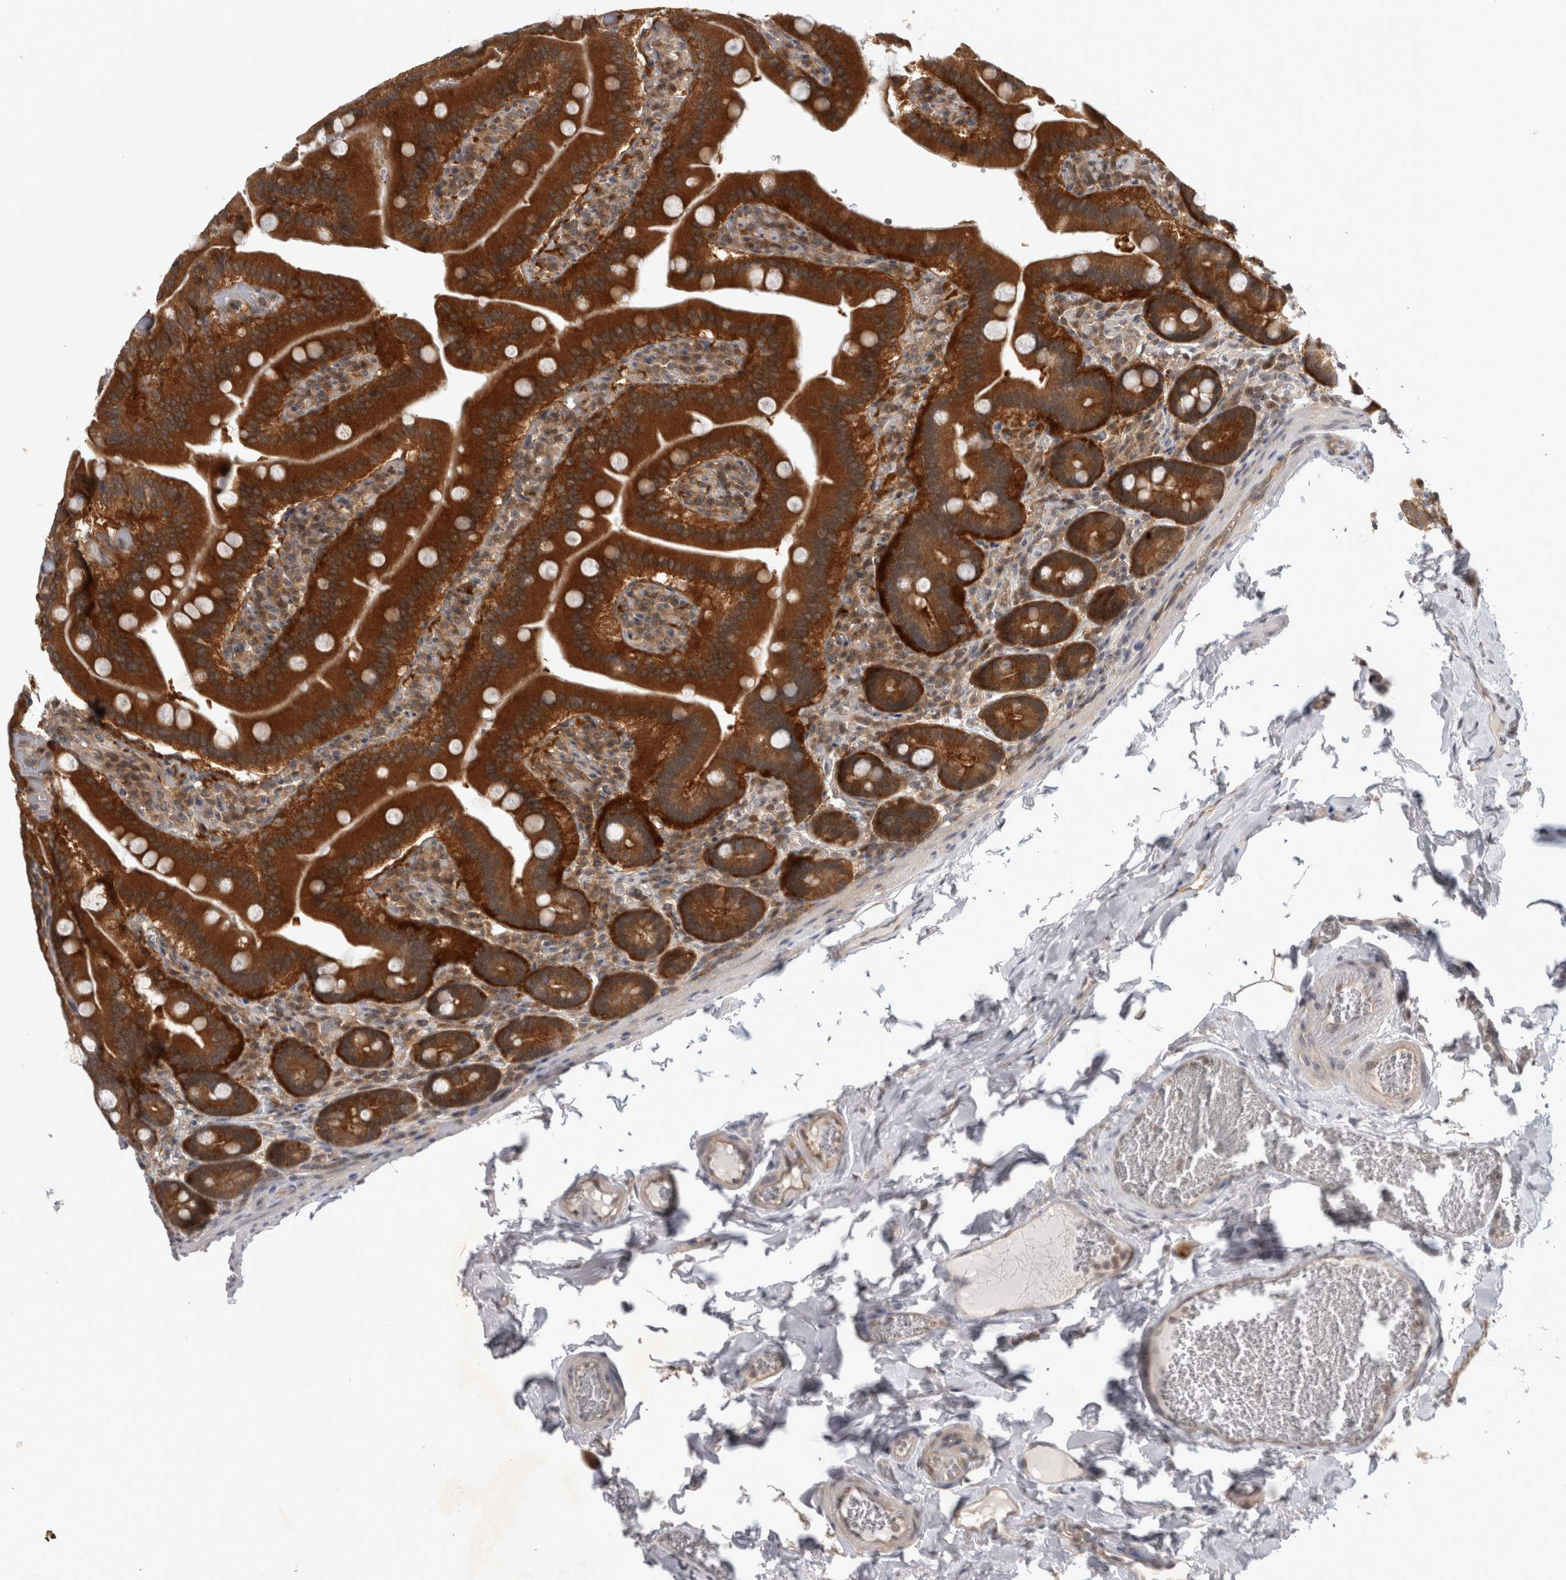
{"staining": {"intensity": "strong", "quantity": ">75%", "location": "cytoplasmic/membranous"}, "tissue": "duodenum", "cell_type": "Glandular cells", "image_type": "normal", "snomed": [{"axis": "morphology", "description": "Normal tissue, NOS"}, {"axis": "topography", "description": "Duodenum"}], "caption": "Protein expression analysis of normal duodenum displays strong cytoplasmic/membranous expression in approximately >75% of glandular cells.", "gene": "PSMB2", "patient": {"sex": "female", "age": 62}}